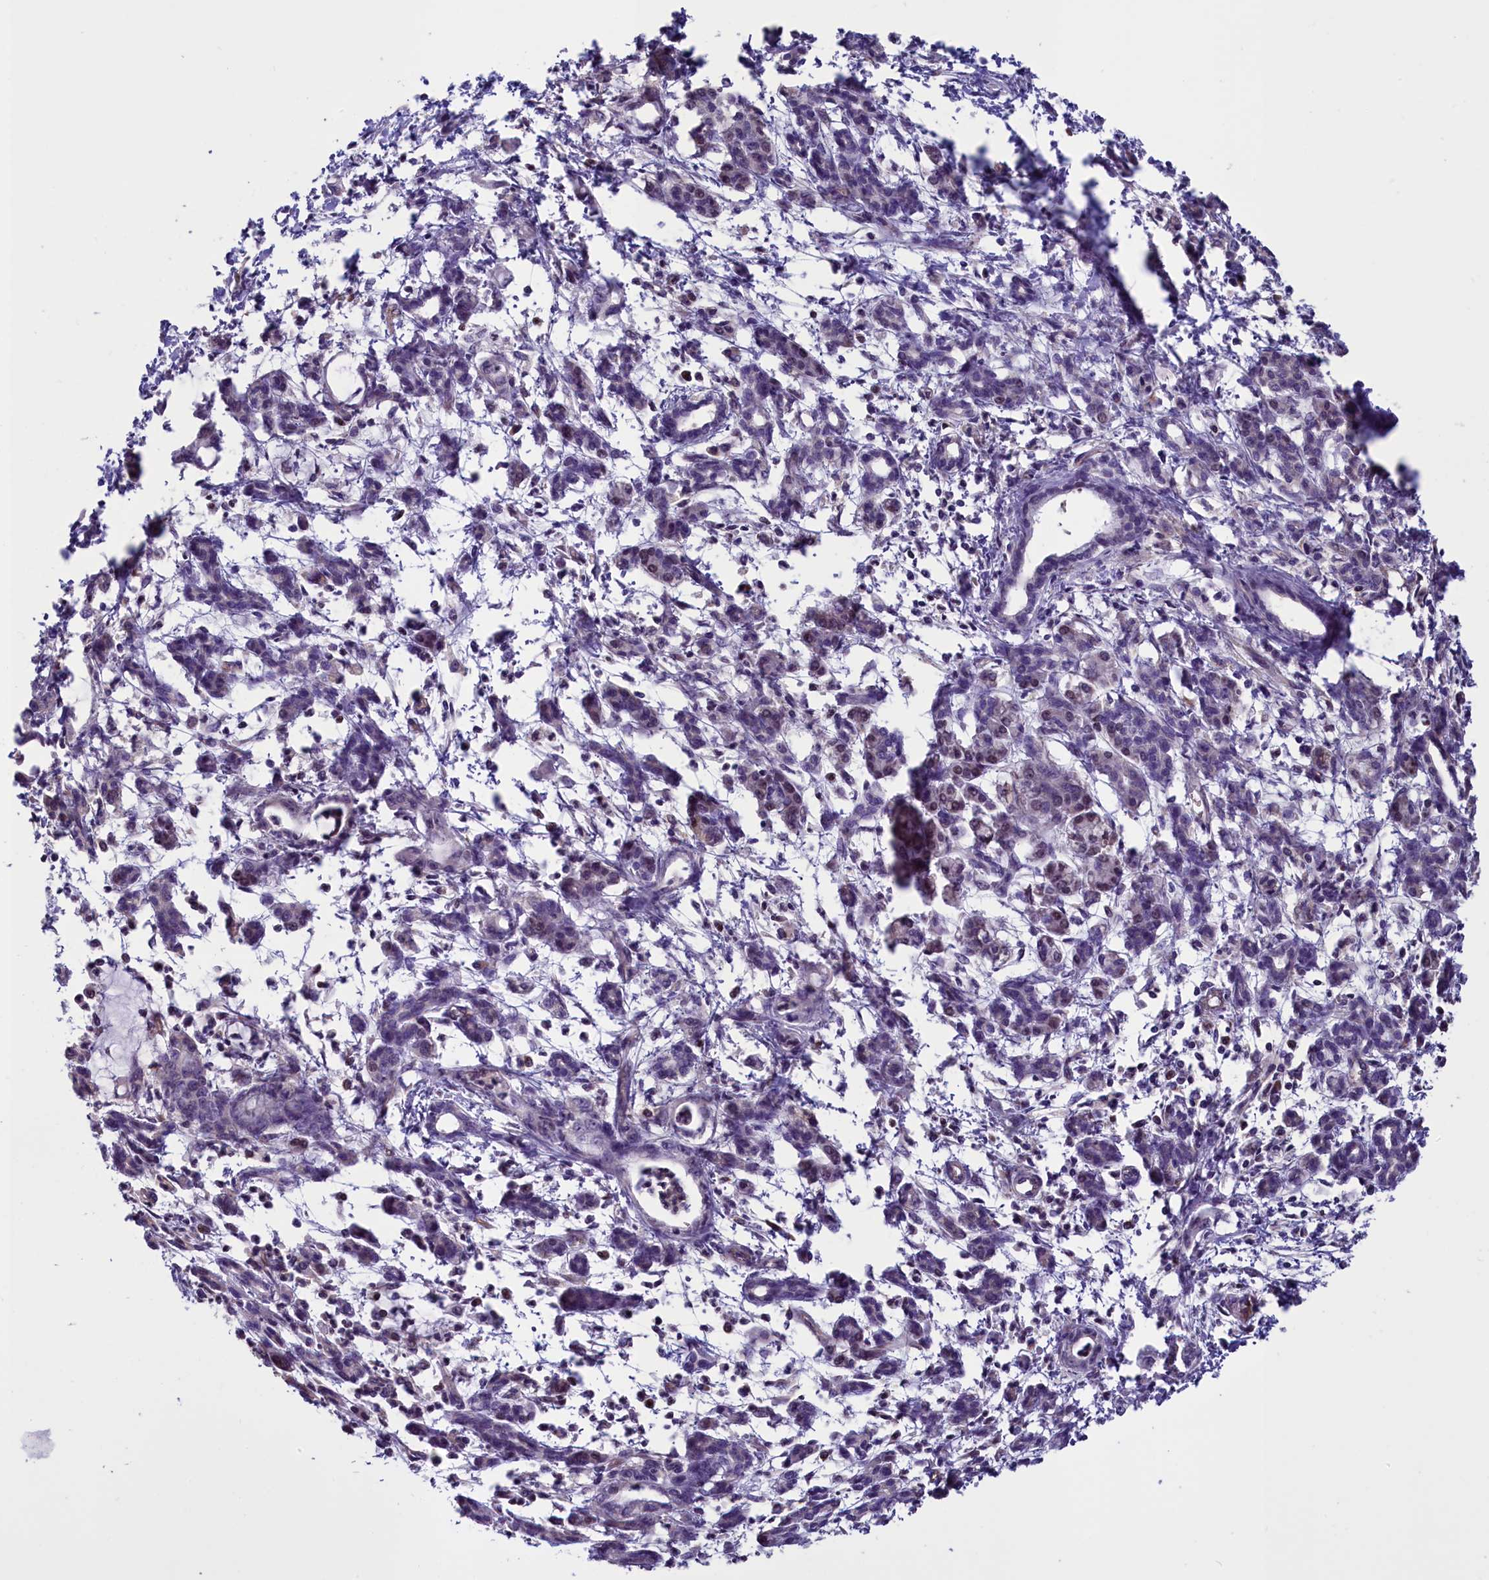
{"staining": {"intensity": "weak", "quantity": "<25%", "location": "nuclear"}, "tissue": "pancreatic cancer", "cell_type": "Tumor cells", "image_type": "cancer", "snomed": [{"axis": "morphology", "description": "Adenocarcinoma, NOS"}, {"axis": "topography", "description": "Pancreas"}], "caption": "Tumor cells are negative for protein expression in human adenocarcinoma (pancreatic). (DAB immunohistochemistry (IHC) visualized using brightfield microscopy, high magnification).", "gene": "PDILT", "patient": {"sex": "female", "age": 55}}